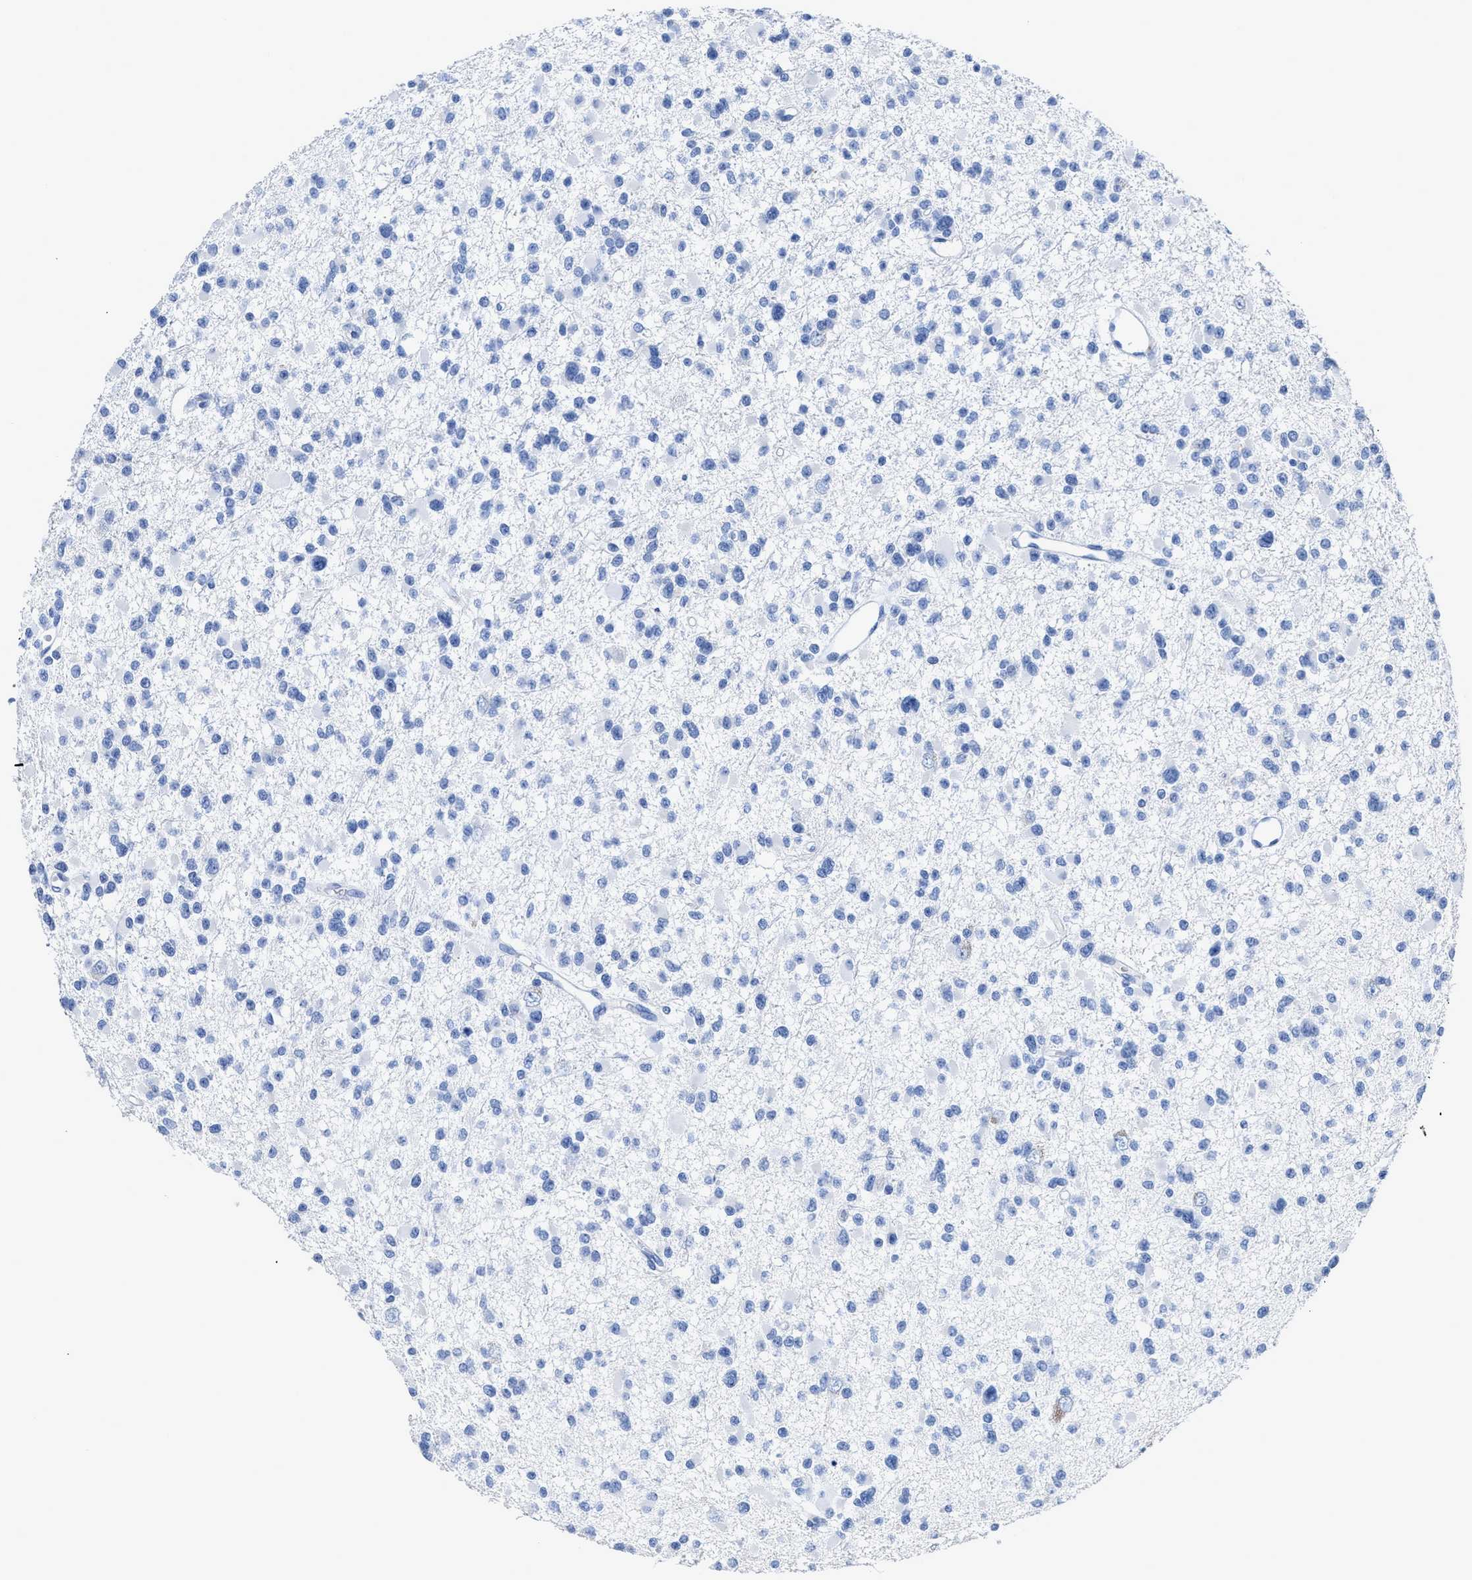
{"staining": {"intensity": "negative", "quantity": "none", "location": "none"}, "tissue": "glioma", "cell_type": "Tumor cells", "image_type": "cancer", "snomed": [{"axis": "morphology", "description": "Glioma, malignant, Low grade"}, {"axis": "topography", "description": "Brain"}], "caption": "DAB immunohistochemical staining of glioma shows no significant staining in tumor cells.", "gene": "CEACAM5", "patient": {"sex": "female", "age": 22}}